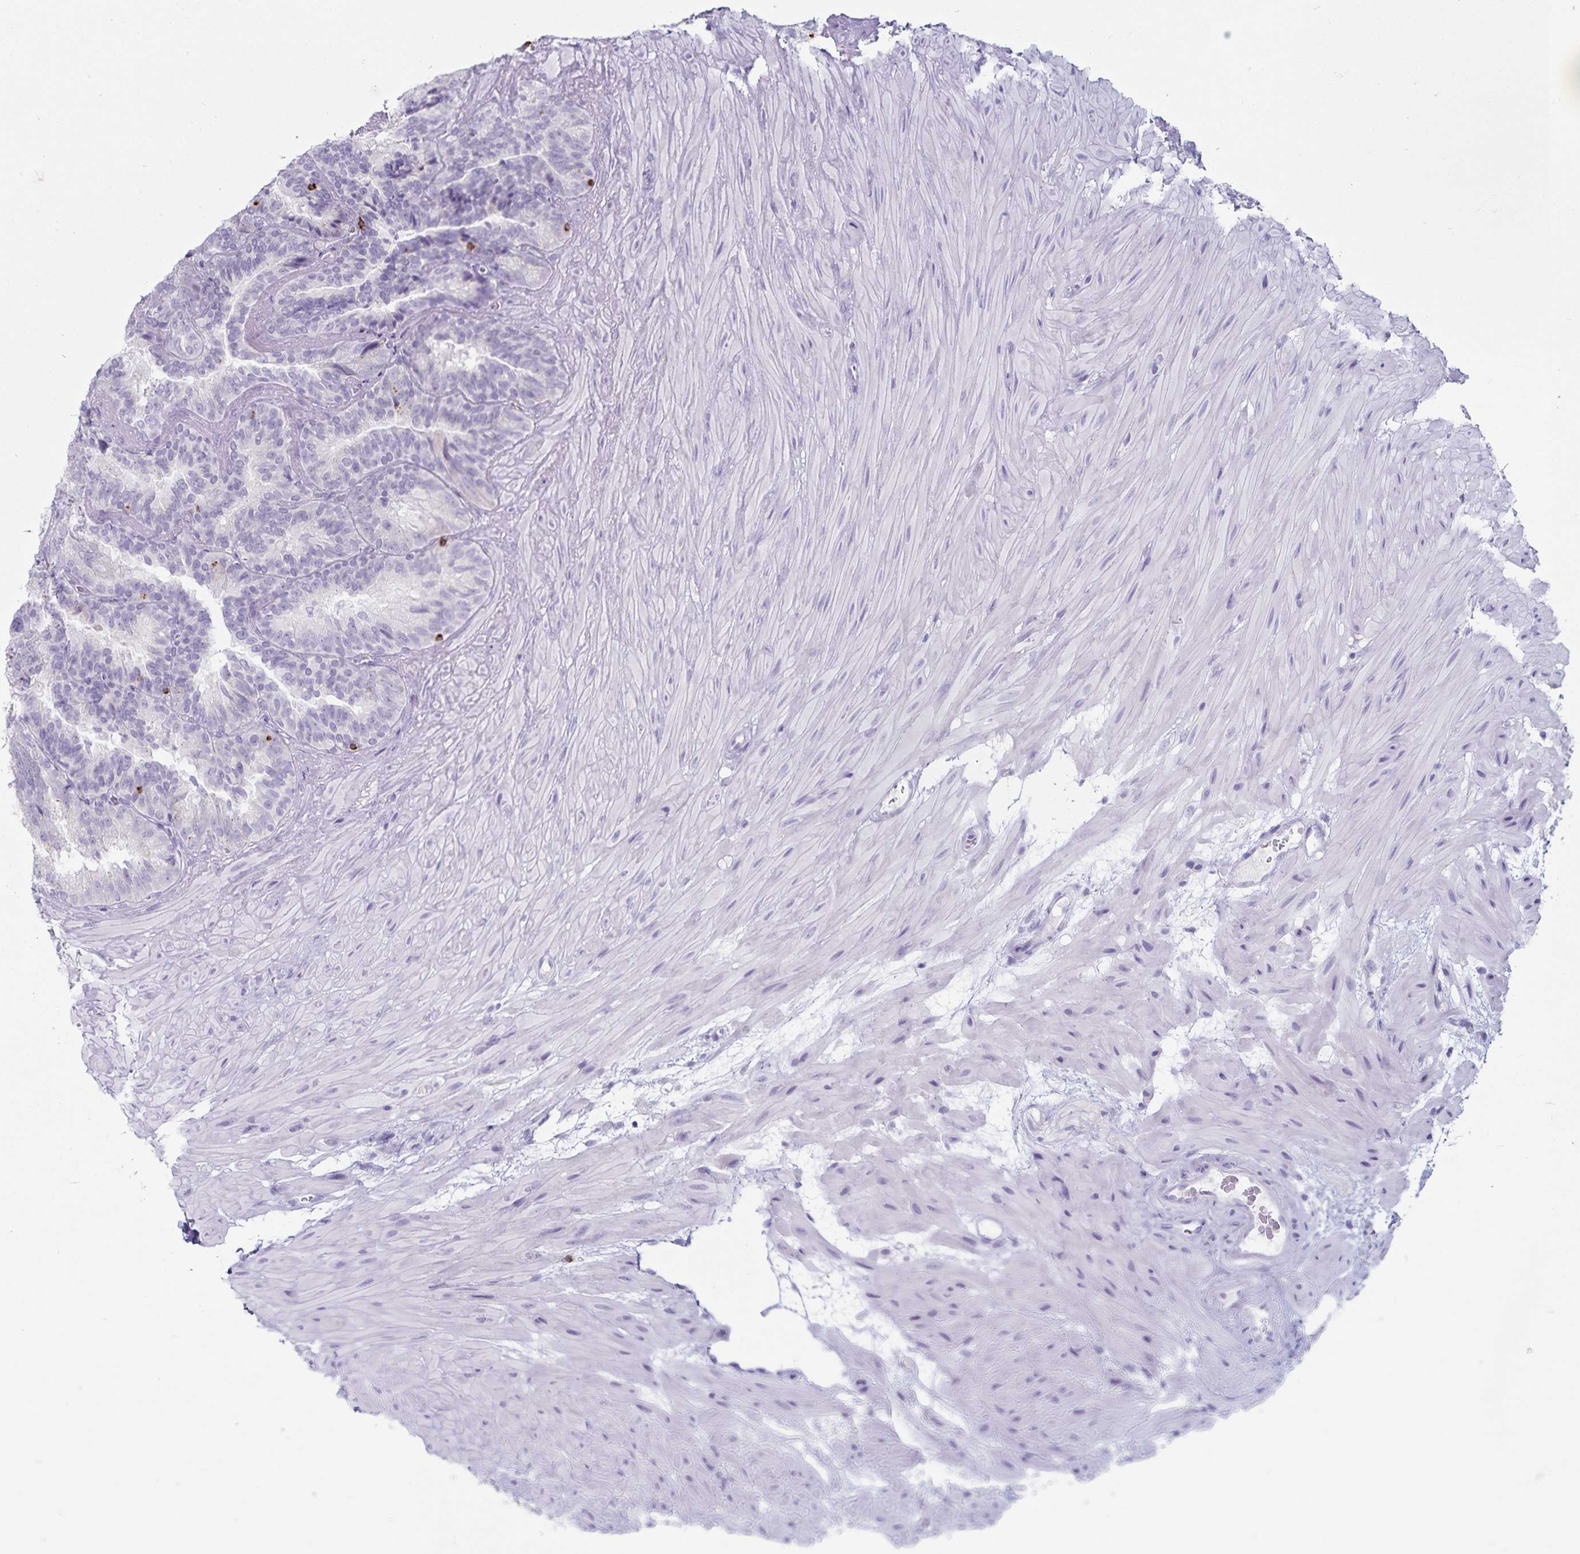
{"staining": {"intensity": "negative", "quantity": "none", "location": "none"}, "tissue": "seminal vesicle", "cell_type": "Glandular cells", "image_type": "normal", "snomed": [{"axis": "morphology", "description": "Normal tissue, NOS"}, {"axis": "topography", "description": "Seminal veicle"}], "caption": "IHC histopathology image of unremarkable human seminal vesicle stained for a protein (brown), which displays no staining in glandular cells.", "gene": "GNLY", "patient": {"sex": "male", "age": 60}}